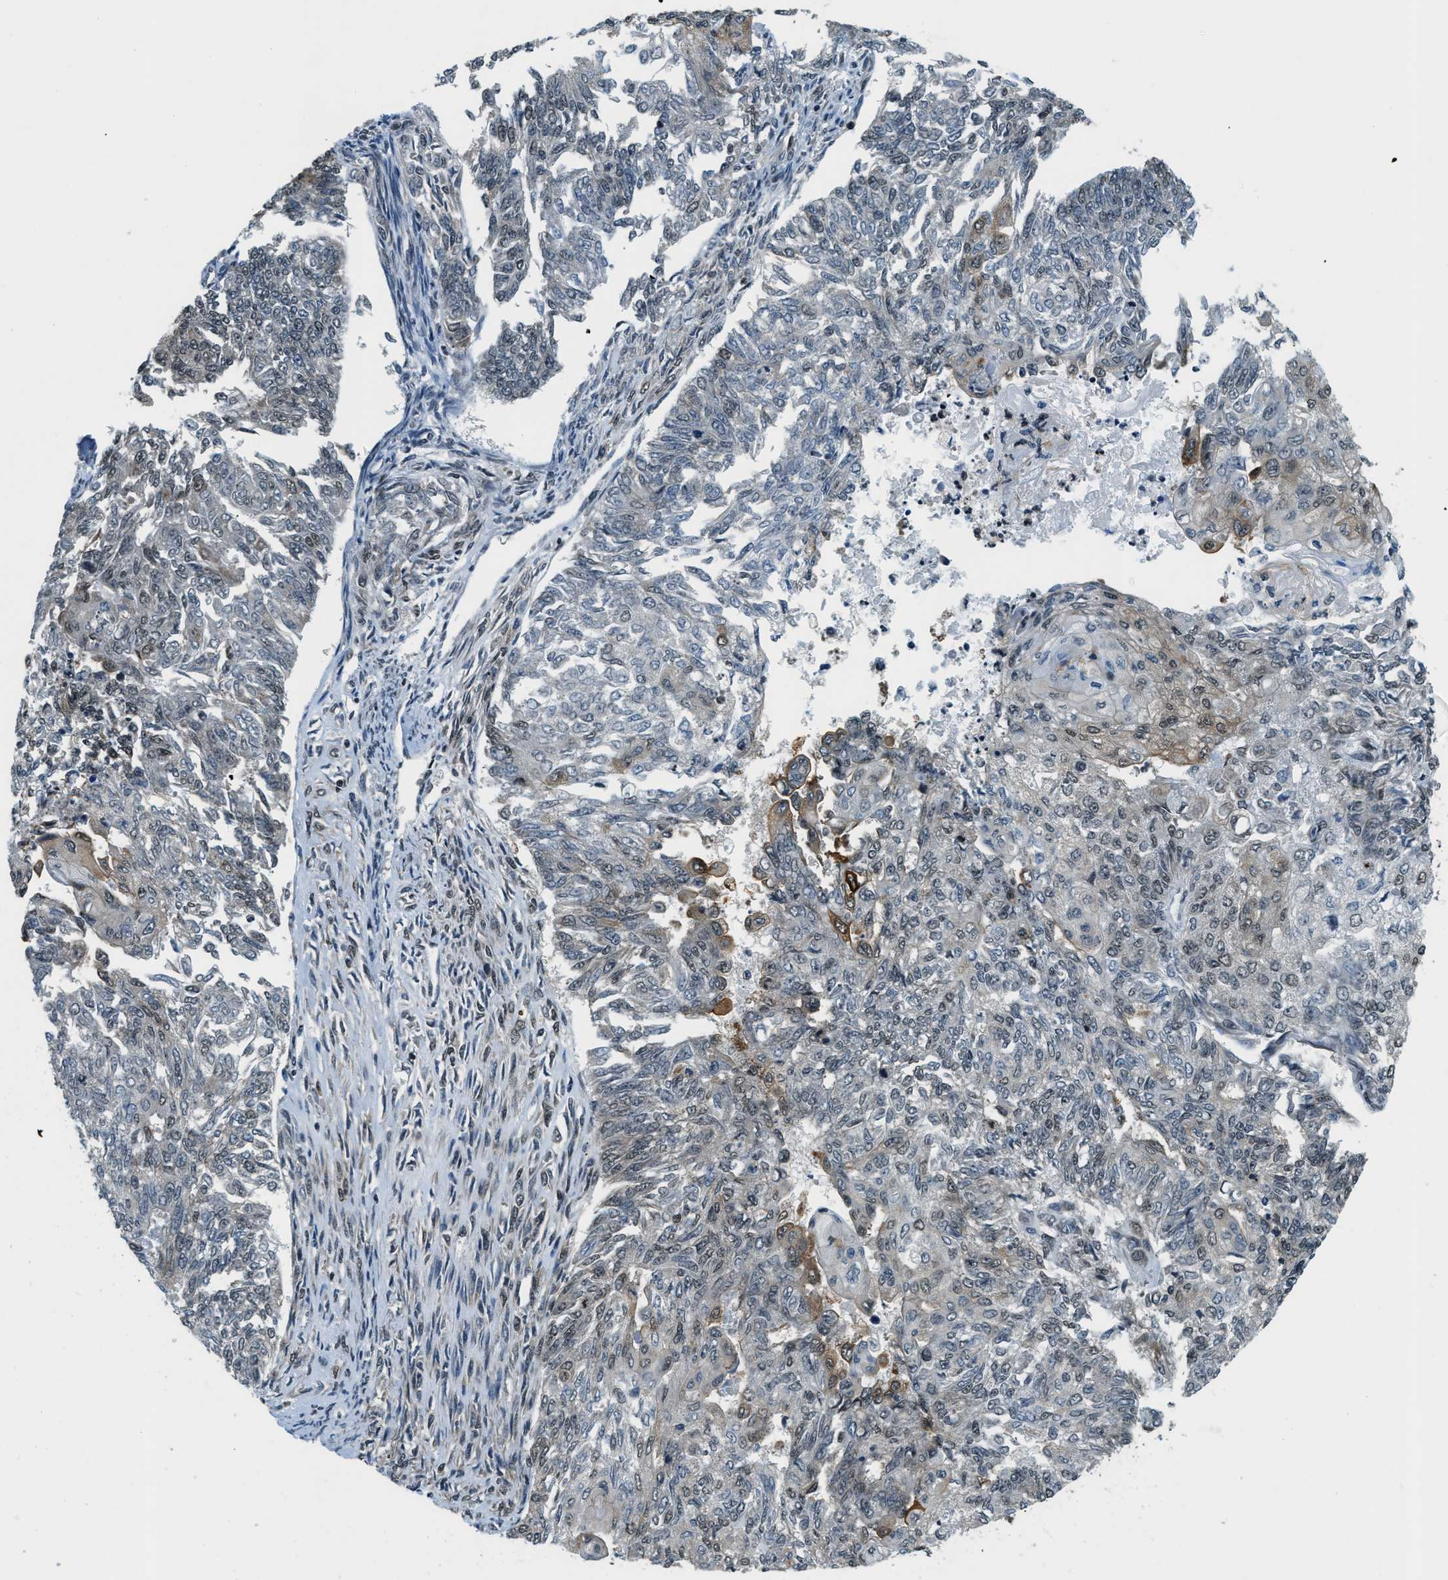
{"staining": {"intensity": "moderate", "quantity": "<25%", "location": "cytoplasmic/membranous,nuclear"}, "tissue": "endometrial cancer", "cell_type": "Tumor cells", "image_type": "cancer", "snomed": [{"axis": "morphology", "description": "Adenocarcinoma, NOS"}, {"axis": "topography", "description": "Endometrium"}], "caption": "Immunohistochemical staining of endometrial adenocarcinoma displays low levels of moderate cytoplasmic/membranous and nuclear staining in about <25% of tumor cells.", "gene": "RAB11FIP1", "patient": {"sex": "female", "age": 32}}